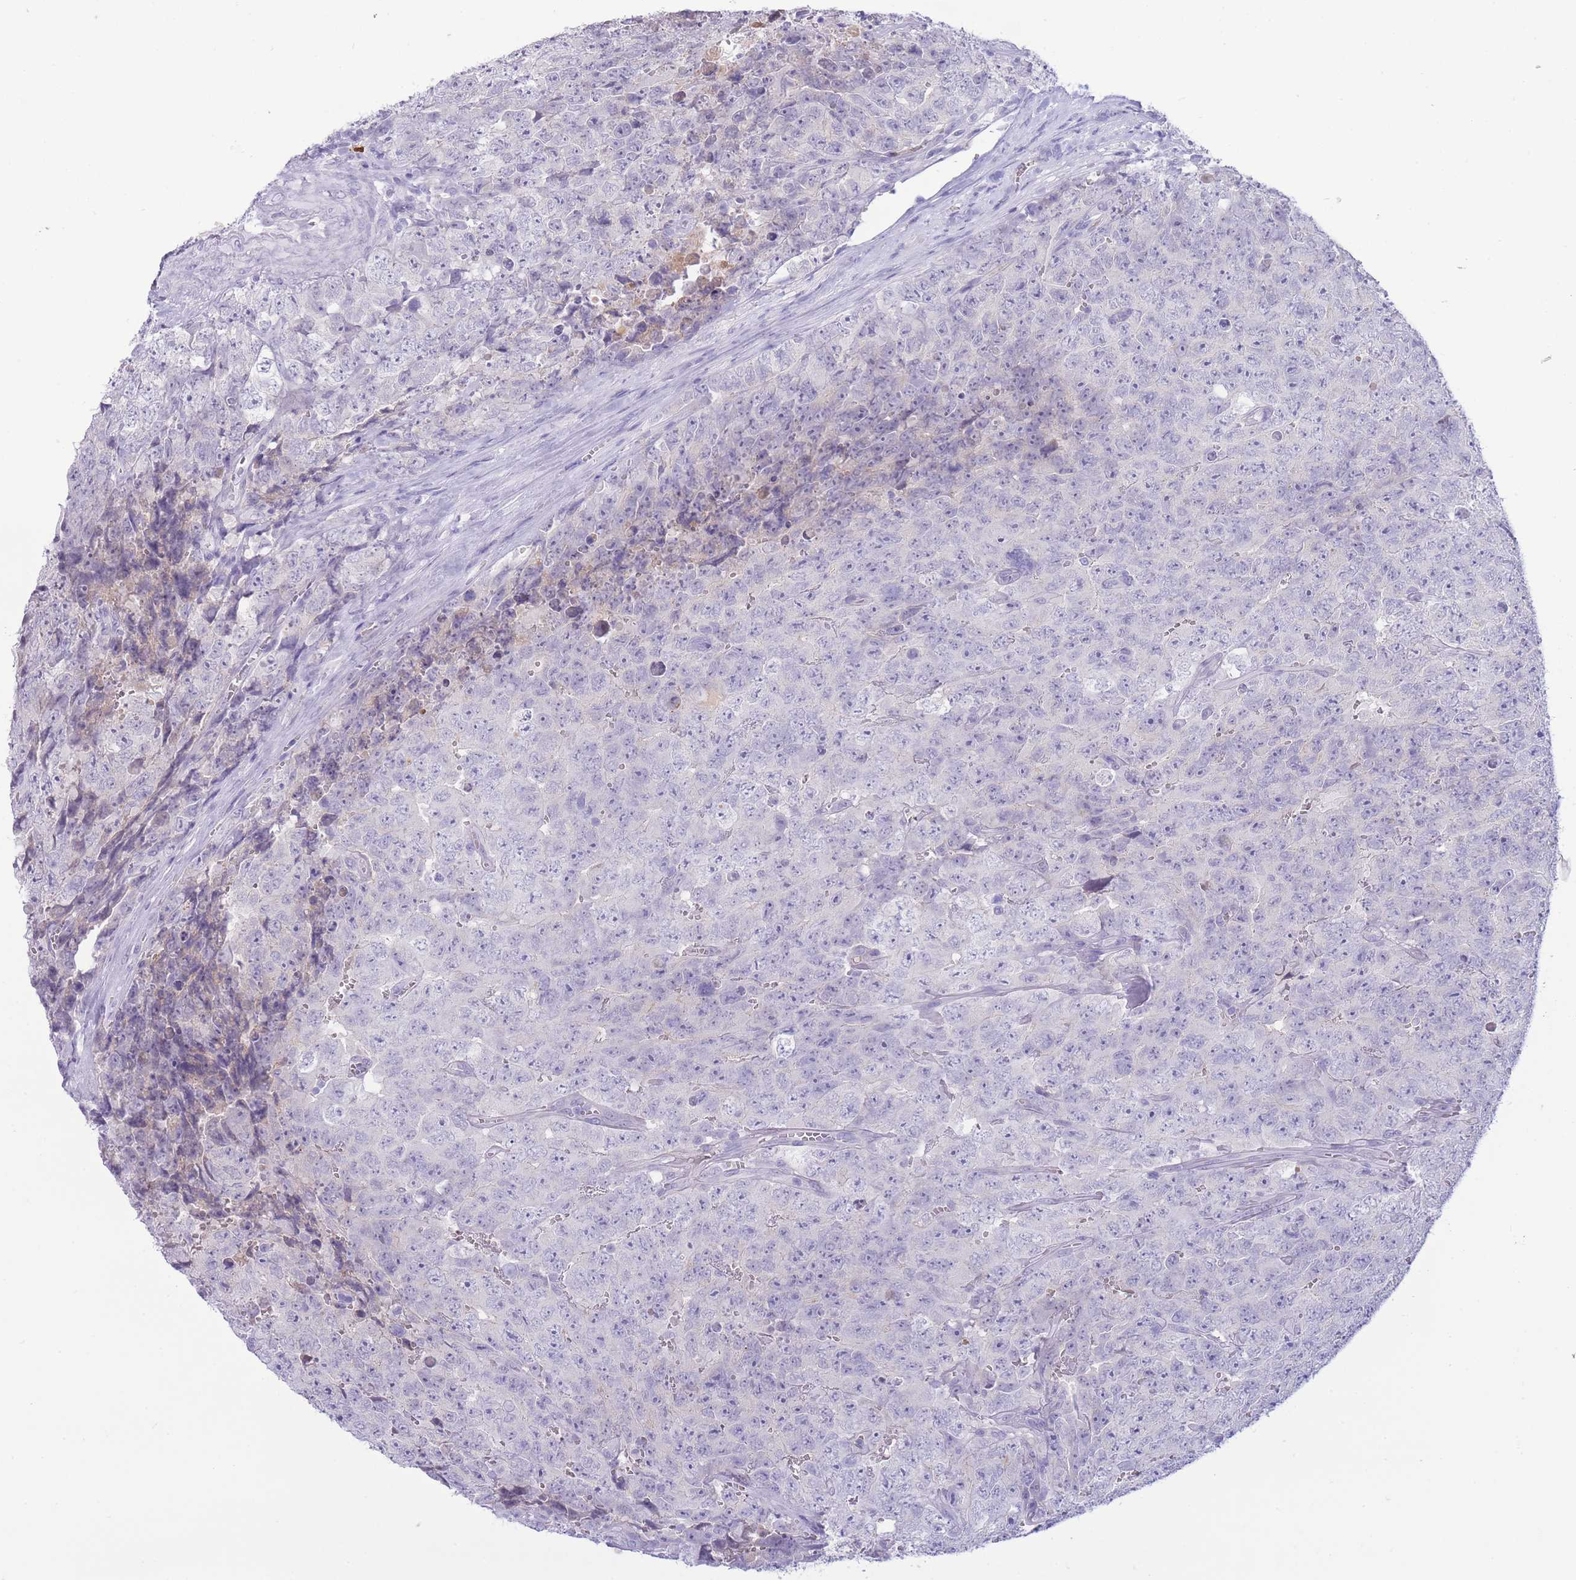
{"staining": {"intensity": "negative", "quantity": "none", "location": "none"}, "tissue": "testis cancer", "cell_type": "Tumor cells", "image_type": "cancer", "snomed": [{"axis": "morphology", "description": "Seminoma, NOS"}, {"axis": "morphology", "description": "Teratoma, malignant, NOS"}, {"axis": "topography", "description": "Testis"}], "caption": "Photomicrograph shows no significant protein staining in tumor cells of testis cancer (seminoma).", "gene": "ASAP3", "patient": {"sex": "male", "age": 34}}